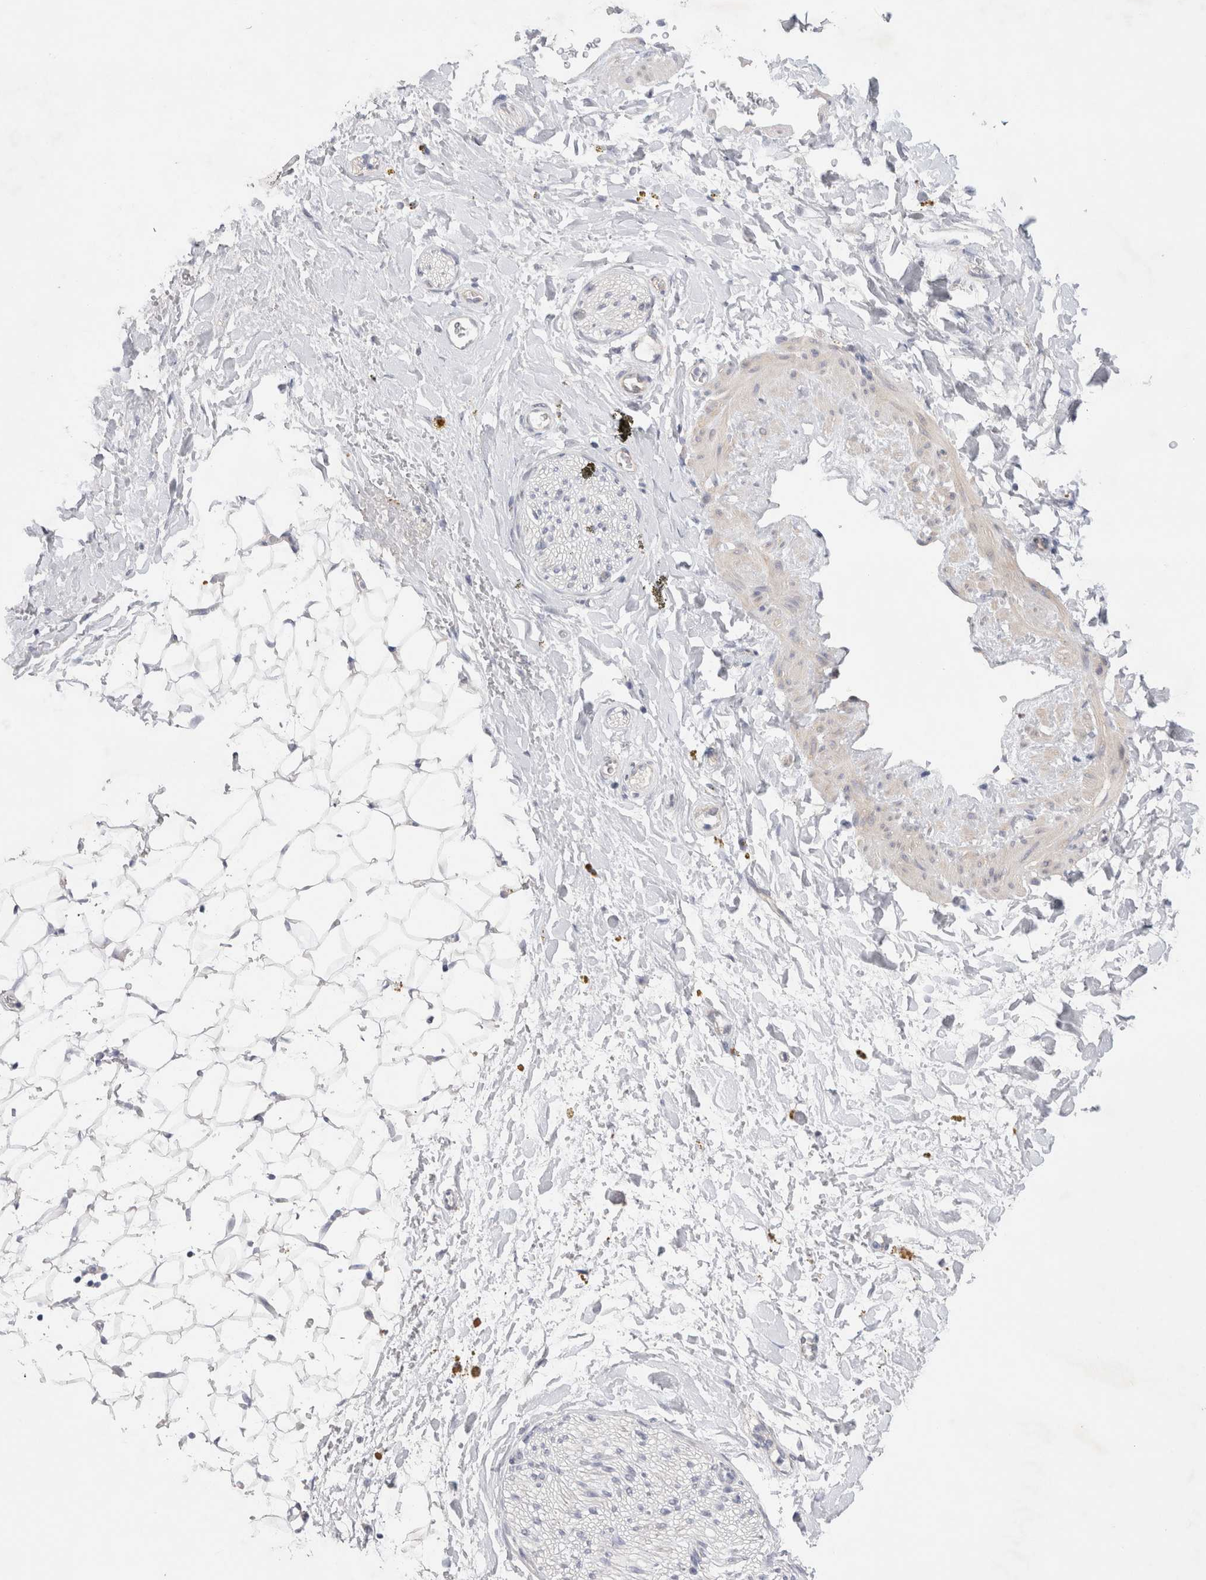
{"staining": {"intensity": "negative", "quantity": "none", "location": "none"}, "tissue": "adipose tissue", "cell_type": "Adipocytes", "image_type": "normal", "snomed": [{"axis": "morphology", "description": "Normal tissue, NOS"}, {"axis": "topography", "description": "Kidney"}, {"axis": "topography", "description": "Peripheral nerve tissue"}], "caption": "IHC histopathology image of normal human adipose tissue stained for a protein (brown), which shows no expression in adipocytes.", "gene": "WIPF2", "patient": {"sex": "male", "age": 7}}